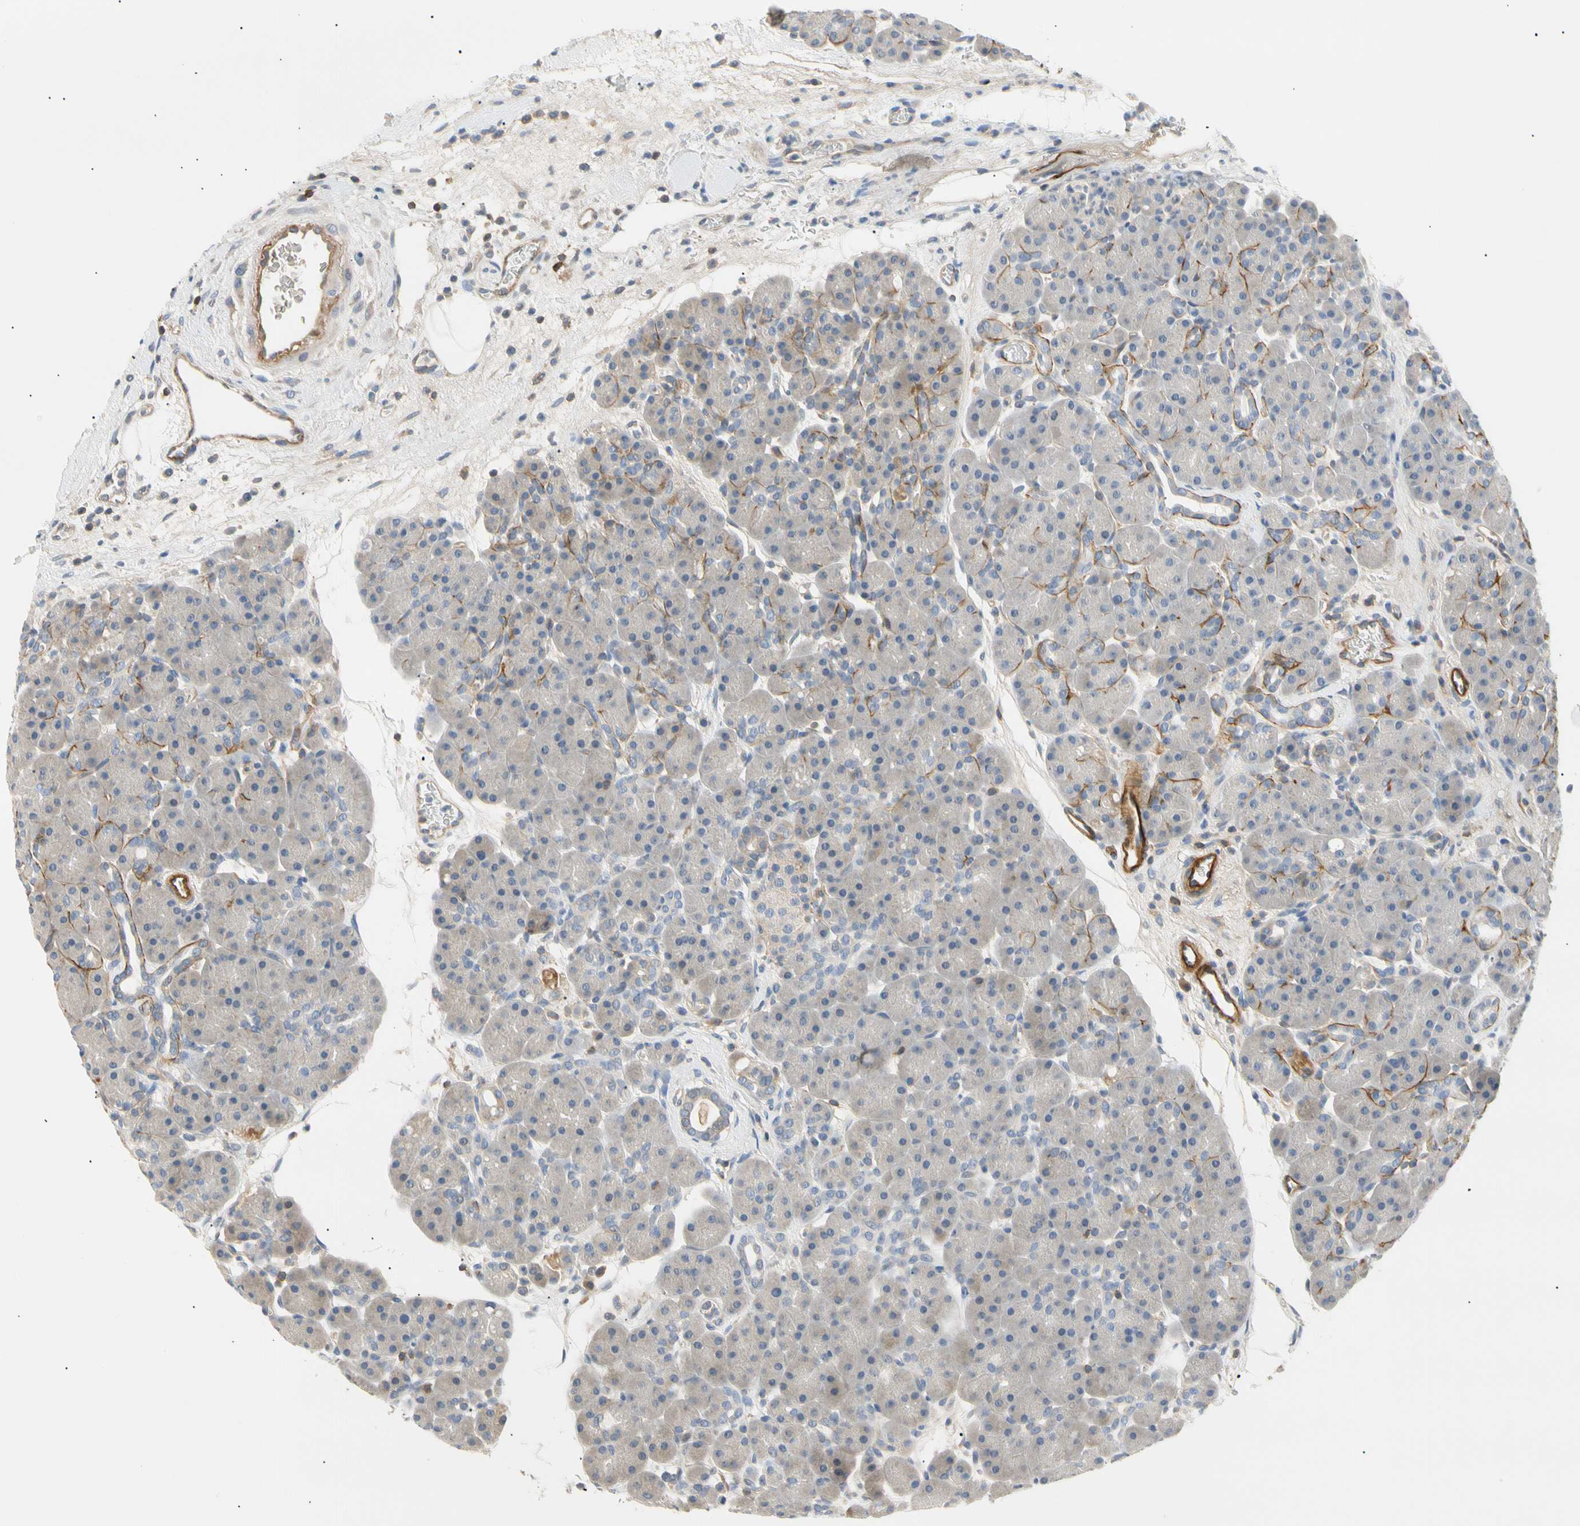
{"staining": {"intensity": "moderate", "quantity": "<25%", "location": "cytoplasmic/membranous"}, "tissue": "pancreas", "cell_type": "Exocrine glandular cells", "image_type": "normal", "snomed": [{"axis": "morphology", "description": "Normal tissue, NOS"}, {"axis": "topography", "description": "Pancreas"}], "caption": "Pancreas stained with DAB (3,3'-diaminobenzidine) immunohistochemistry reveals low levels of moderate cytoplasmic/membranous staining in approximately <25% of exocrine glandular cells. The protein is stained brown, and the nuclei are stained in blue (DAB IHC with brightfield microscopy, high magnification).", "gene": "TNFRSF18", "patient": {"sex": "male", "age": 66}}